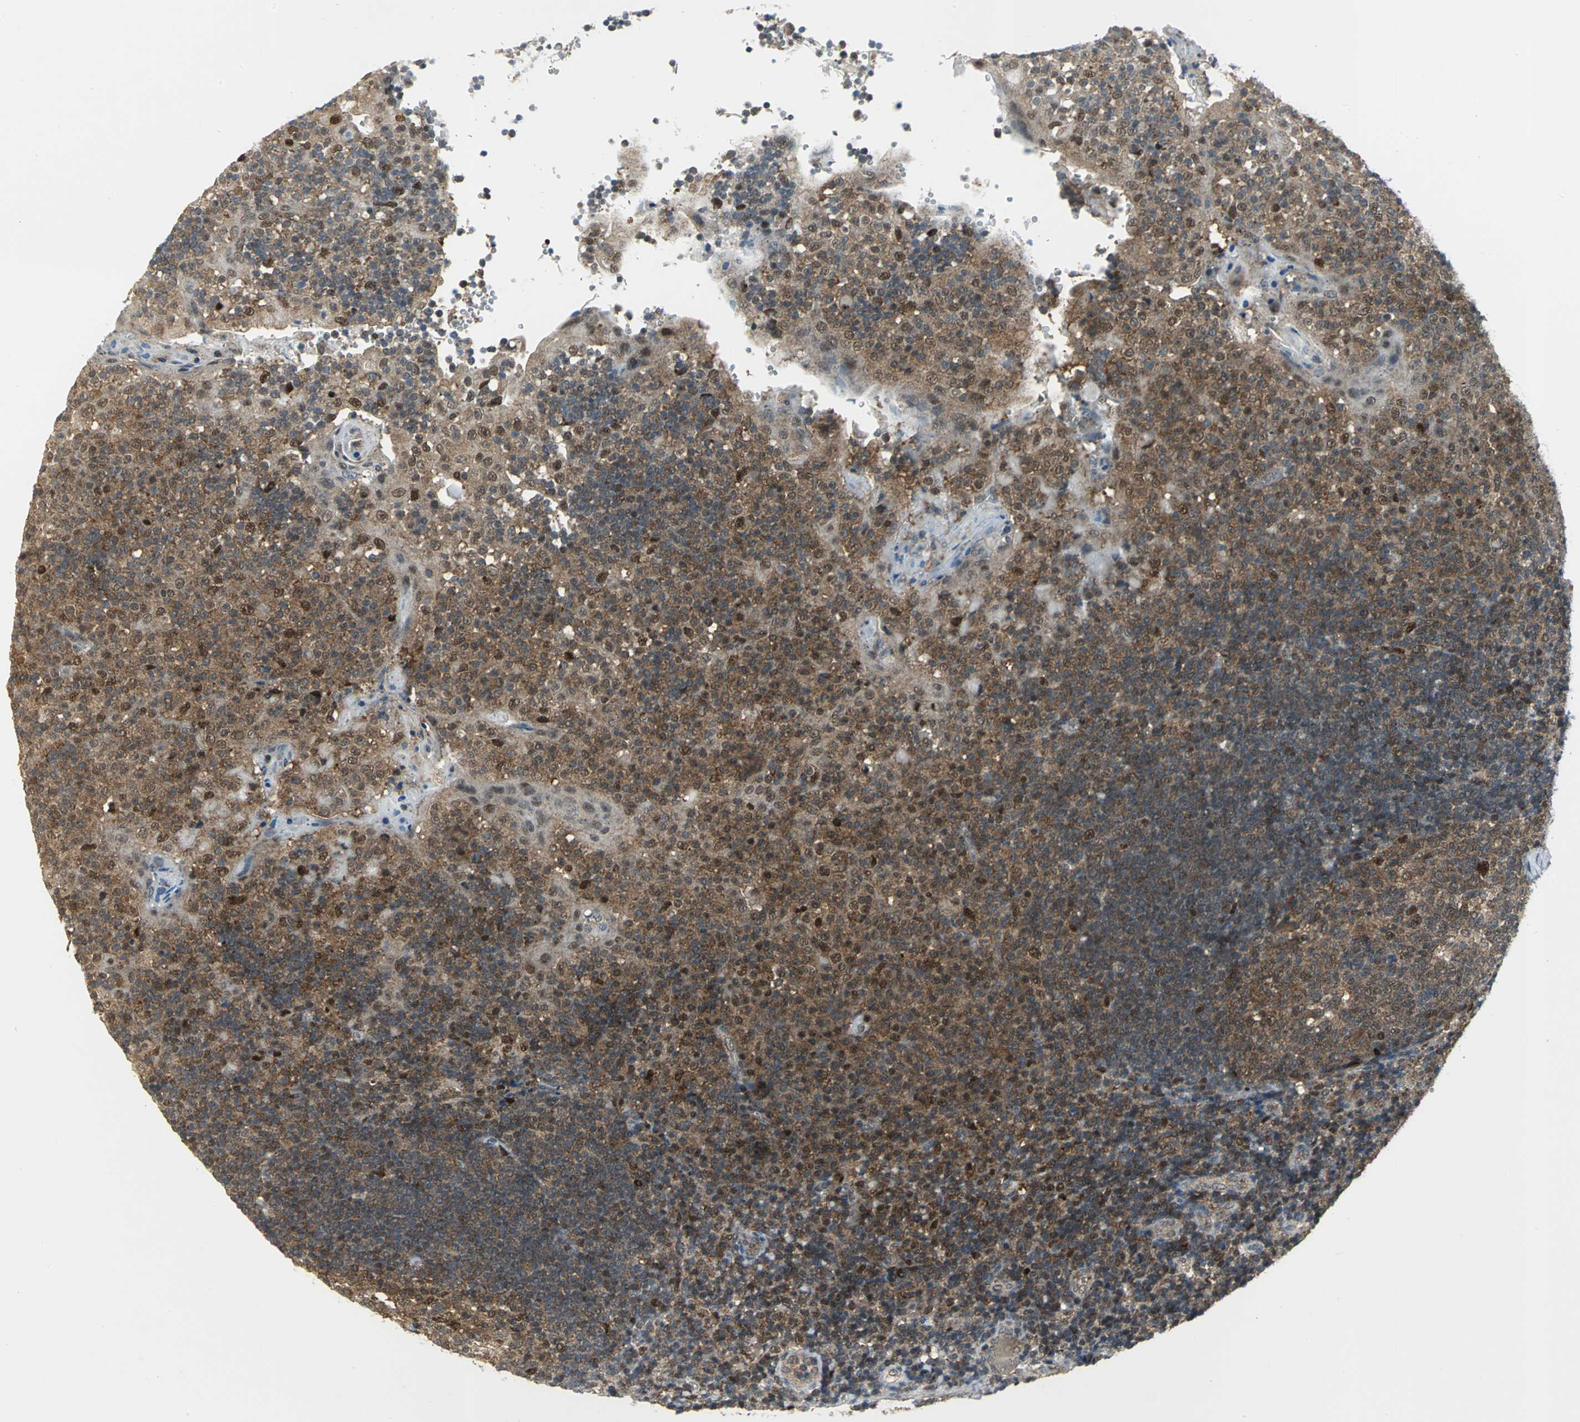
{"staining": {"intensity": "moderate", "quantity": "25%-75%", "location": "cytoplasmic/membranous"}, "tissue": "tonsil", "cell_type": "Germinal center cells", "image_type": "normal", "snomed": [{"axis": "morphology", "description": "Normal tissue, NOS"}, {"axis": "topography", "description": "Tonsil"}], "caption": "Immunohistochemical staining of normal tonsil displays moderate cytoplasmic/membranous protein positivity in approximately 25%-75% of germinal center cells.", "gene": "PSMA4", "patient": {"sex": "female", "age": 40}}